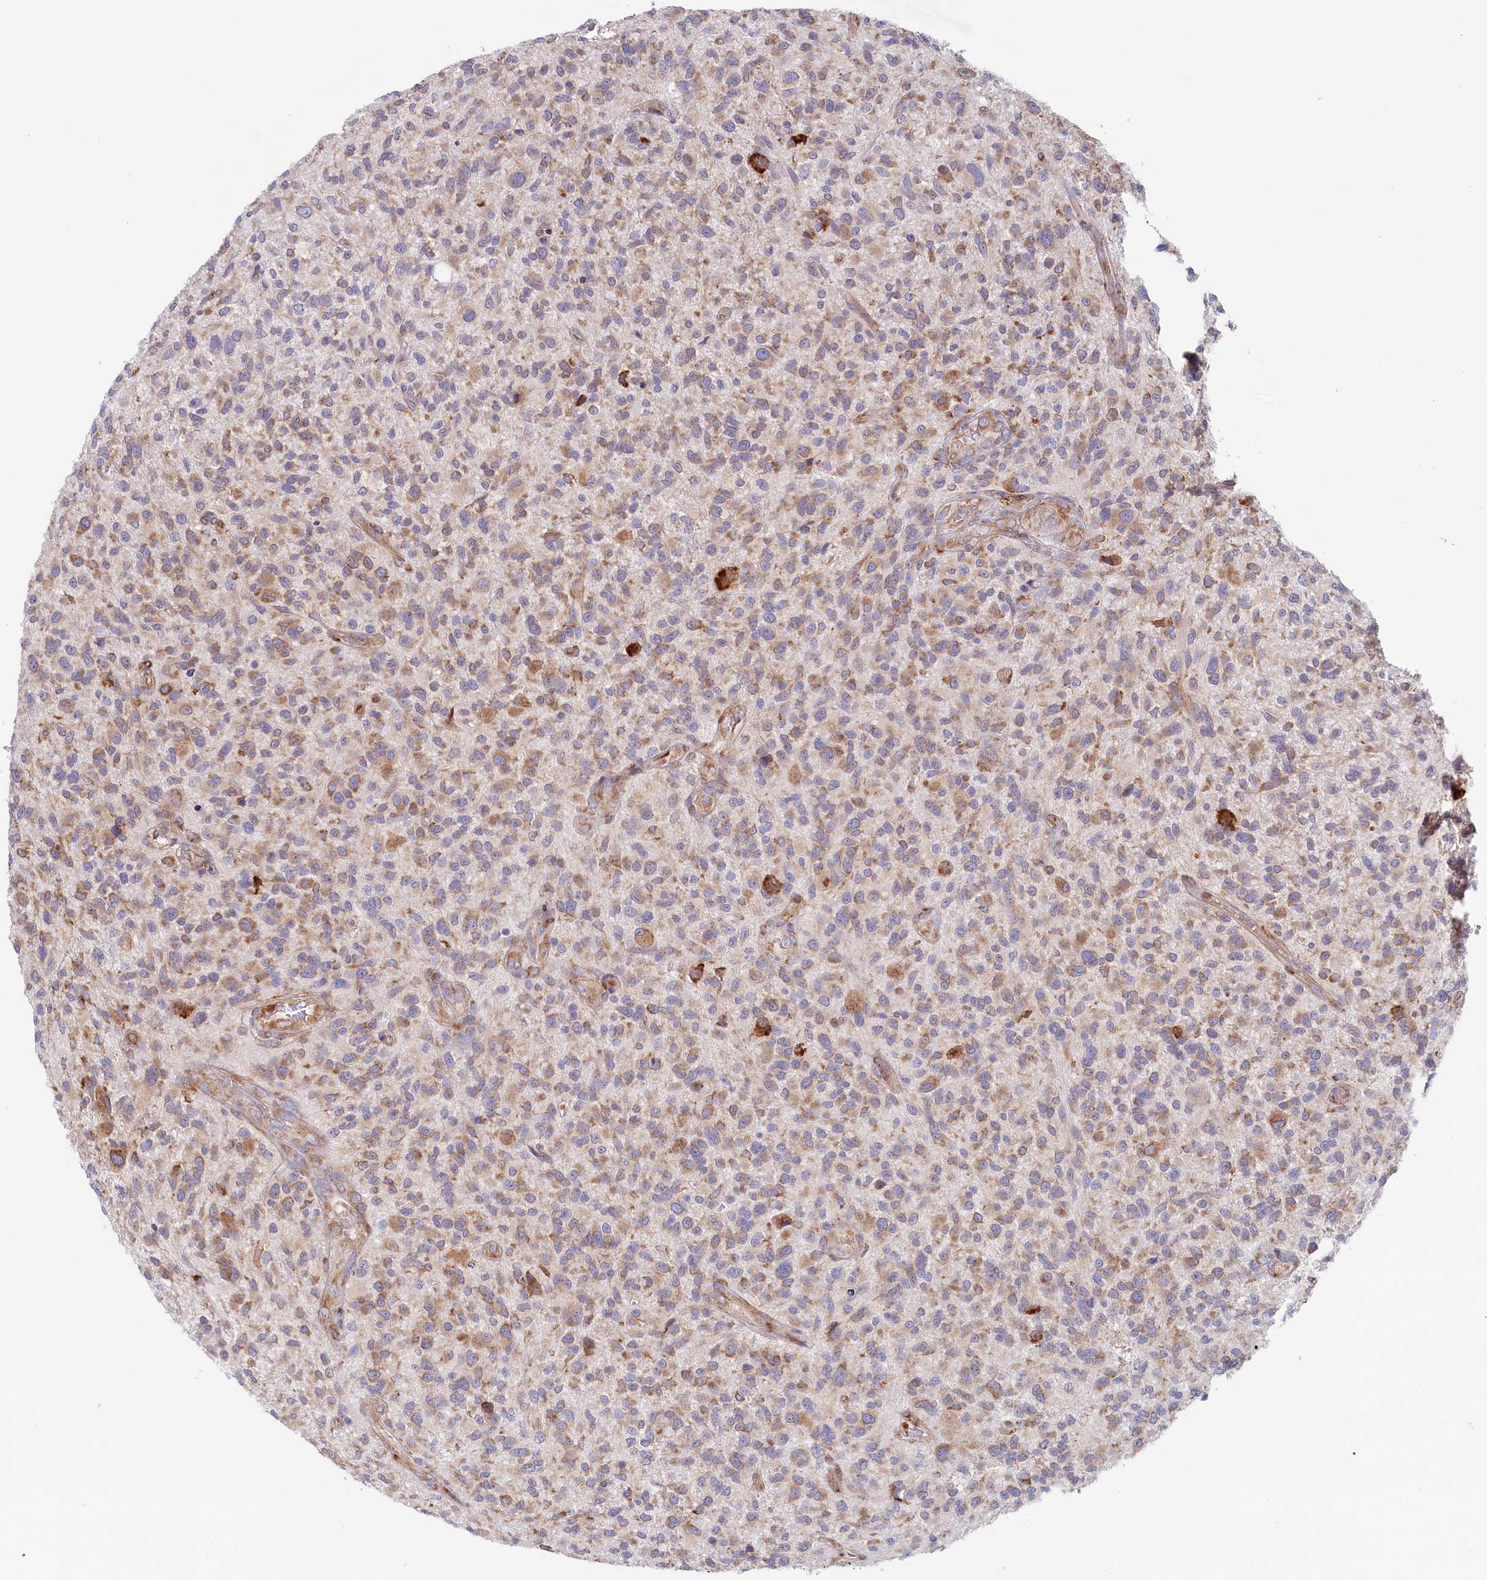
{"staining": {"intensity": "moderate", "quantity": "25%-75%", "location": "cytoplasmic/membranous"}, "tissue": "glioma", "cell_type": "Tumor cells", "image_type": "cancer", "snomed": [{"axis": "morphology", "description": "Glioma, malignant, High grade"}, {"axis": "topography", "description": "Brain"}], "caption": "Protein positivity by immunohistochemistry demonstrates moderate cytoplasmic/membranous positivity in approximately 25%-75% of tumor cells in glioma.", "gene": "CHID1", "patient": {"sex": "male", "age": 47}}